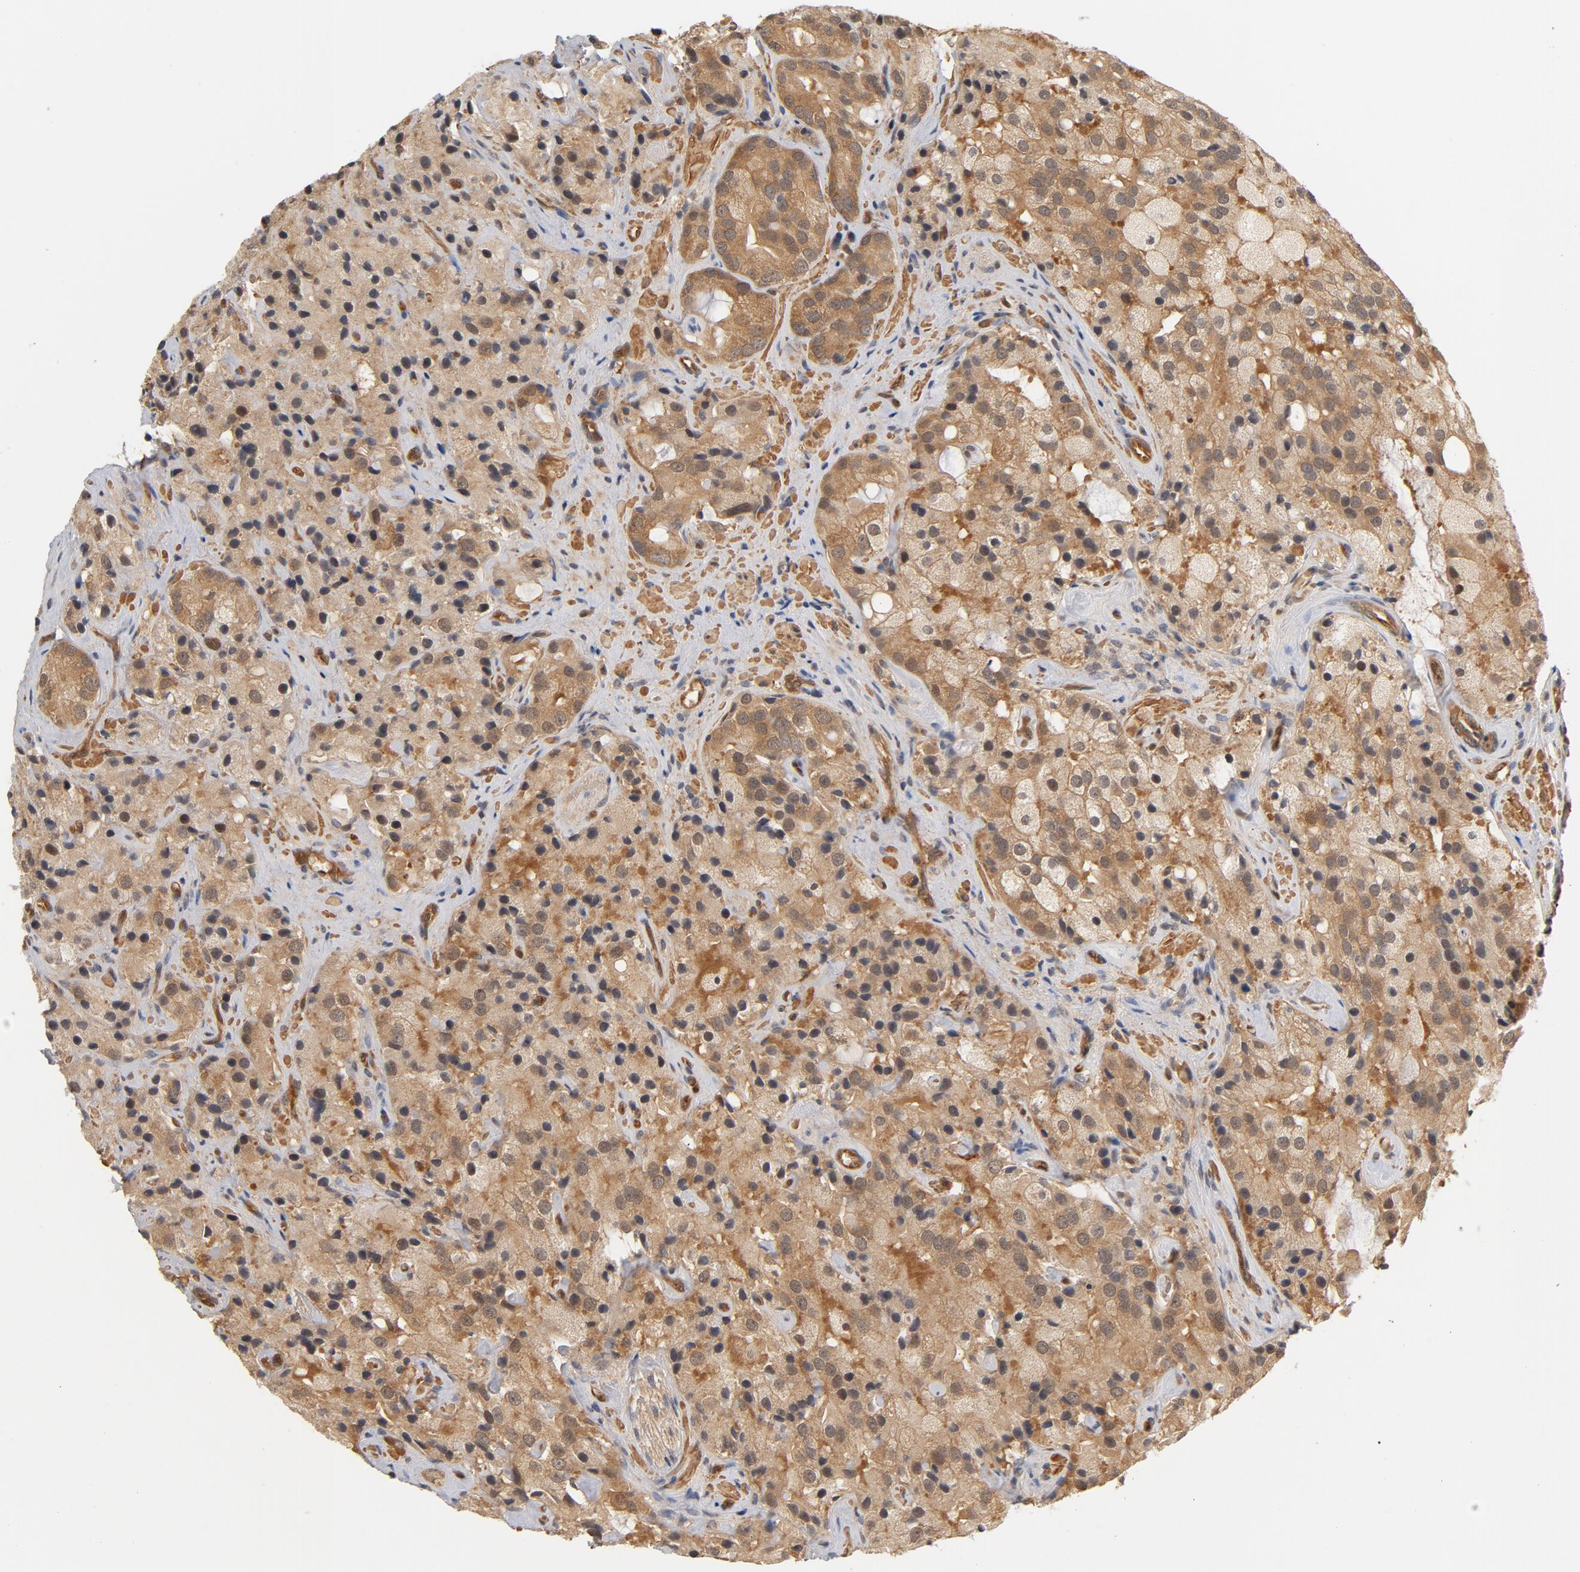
{"staining": {"intensity": "moderate", "quantity": ">75%", "location": "cytoplasmic/membranous"}, "tissue": "prostate cancer", "cell_type": "Tumor cells", "image_type": "cancer", "snomed": [{"axis": "morphology", "description": "Adenocarcinoma, High grade"}, {"axis": "topography", "description": "Prostate"}], "caption": "Immunohistochemical staining of prostate adenocarcinoma (high-grade) exhibits medium levels of moderate cytoplasmic/membranous positivity in approximately >75% of tumor cells. (DAB (3,3'-diaminobenzidine) = brown stain, brightfield microscopy at high magnification).", "gene": "CDC37", "patient": {"sex": "male", "age": 70}}